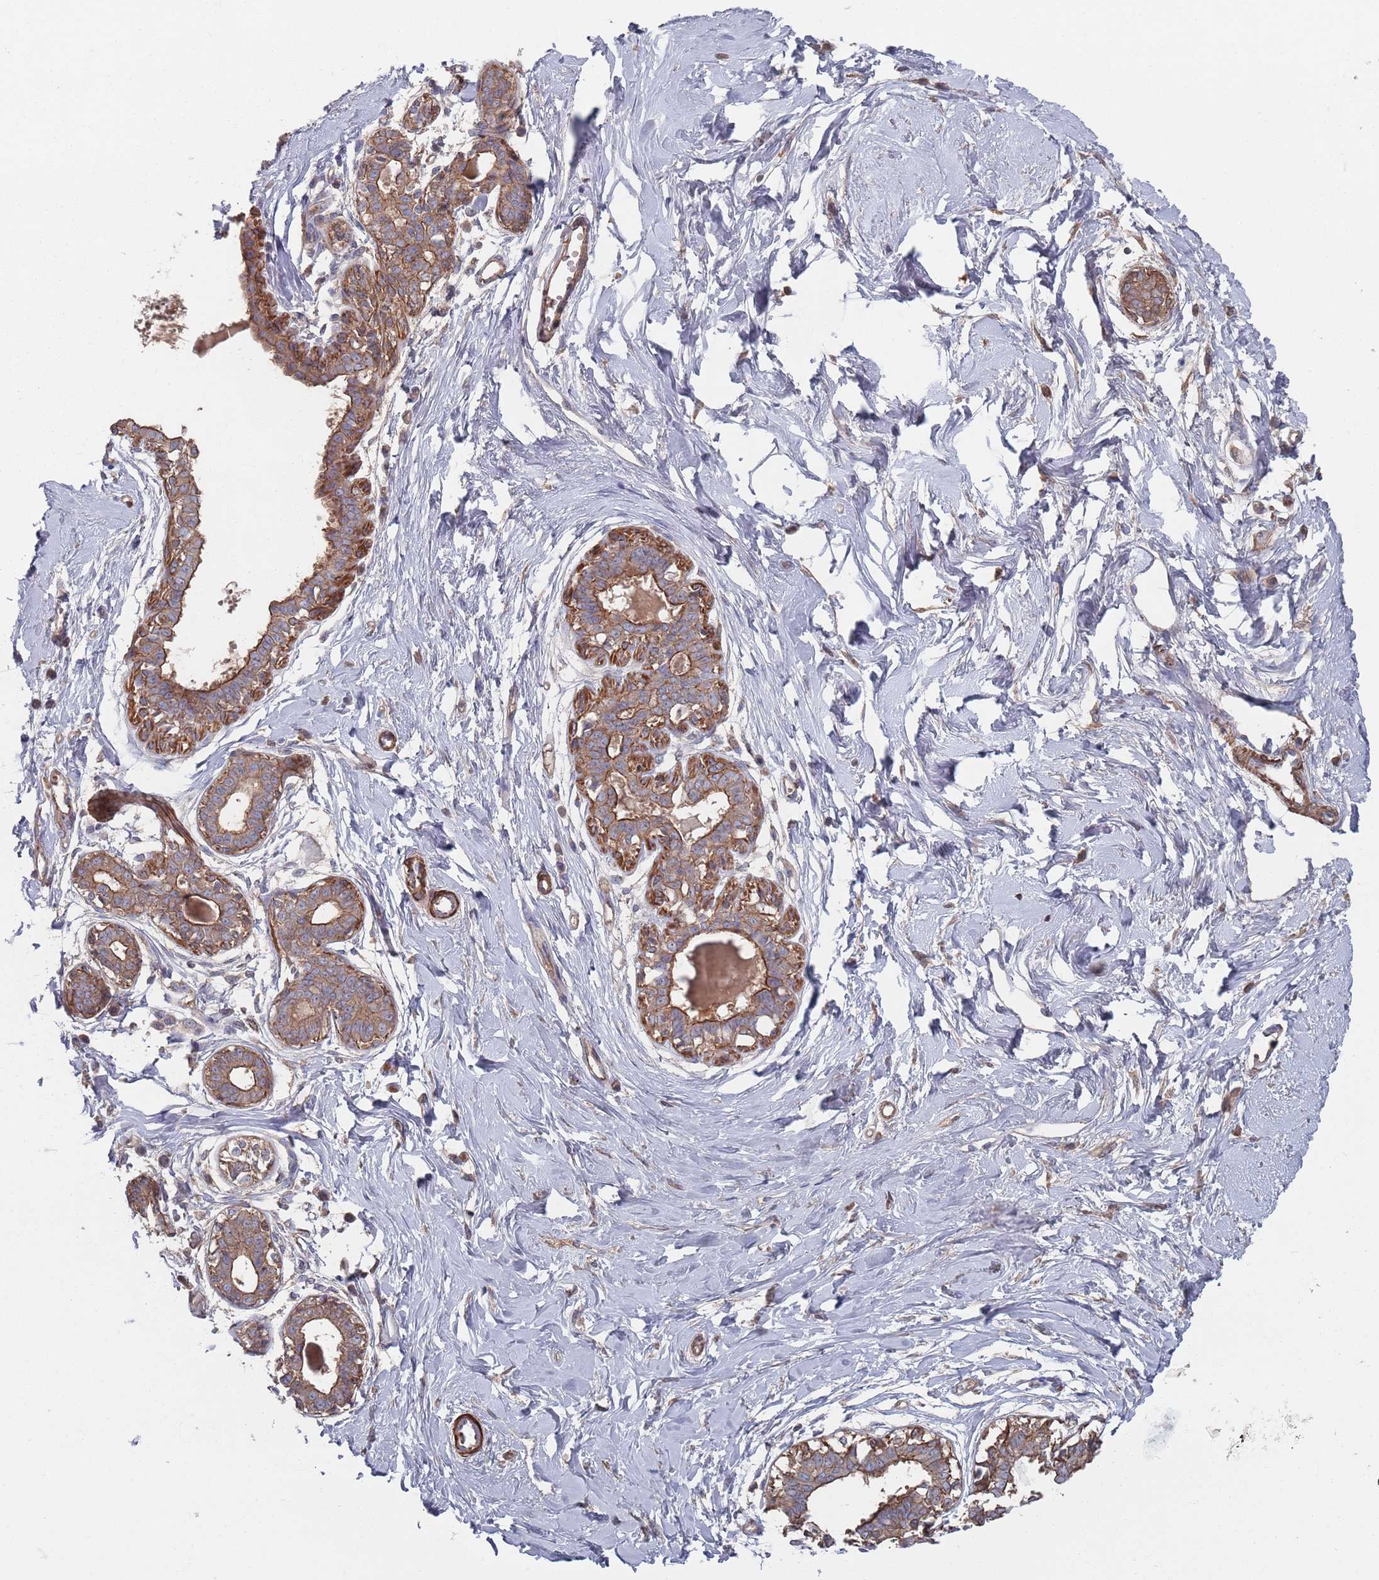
{"staining": {"intensity": "negative", "quantity": "none", "location": "none"}, "tissue": "breast", "cell_type": "Adipocytes", "image_type": "normal", "snomed": [{"axis": "morphology", "description": "Normal tissue, NOS"}, {"axis": "topography", "description": "Breast"}], "caption": "Breast was stained to show a protein in brown. There is no significant positivity in adipocytes. (Stains: DAB (3,3'-diaminobenzidine) IHC with hematoxylin counter stain, Microscopy: brightfield microscopy at high magnification).", "gene": "PLEKHA4", "patient": {"sex": "female", "age": 45}}